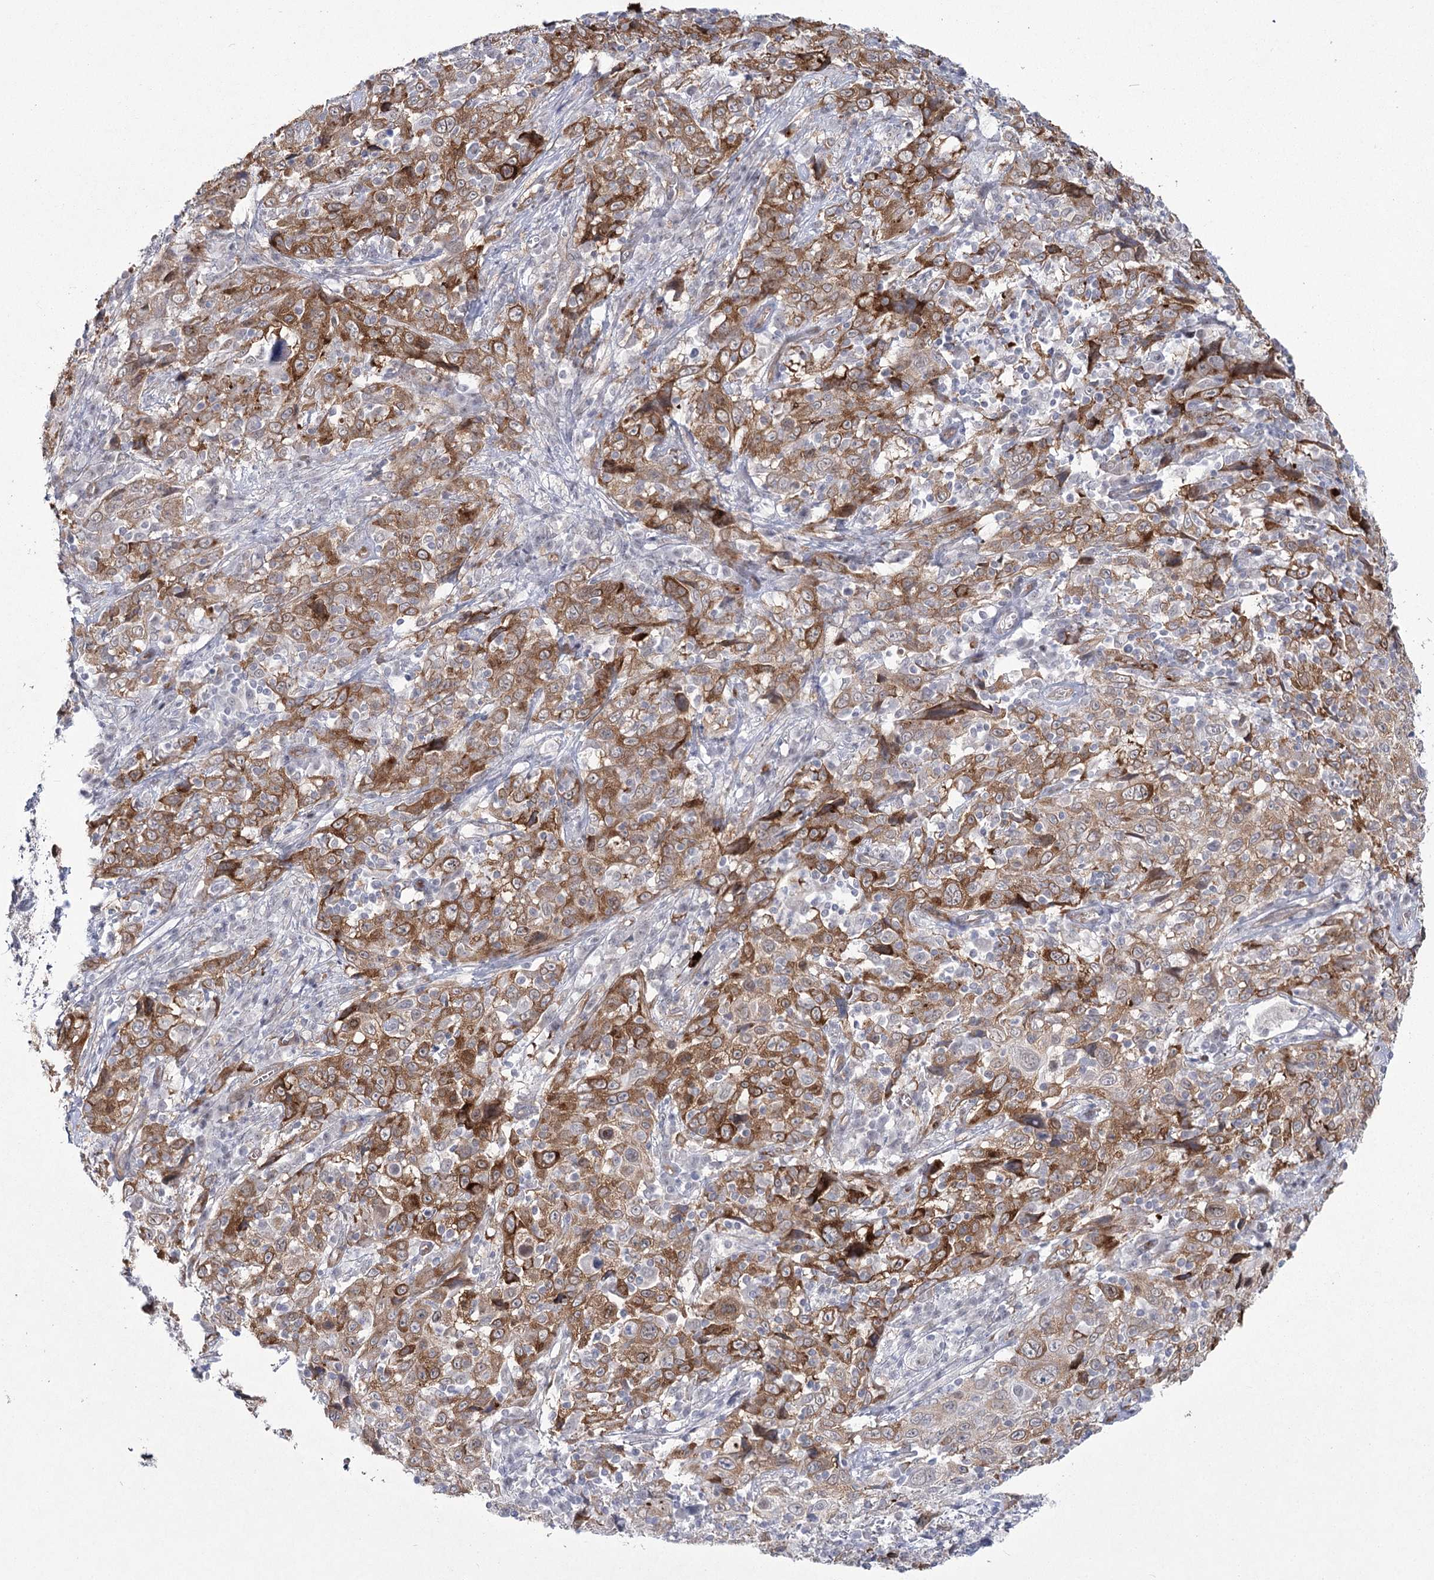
{"staining": {"intensity": "moderate", "quantity": ">75%", "location": "cytoplasmic/membranous"}, "tissue": "cervical cancer", "cell_type": "Tumor cells", "image_type": "cancer", "snomed": [{"axis": "morphology", "description": "Squamous cell carcinoma, NOS"}, {"axis": "topography", "description": "Cervix"}], "caption": "Cervical cancer was stained to show a protein in brown. There is medium levels of moderate cytoplasmic/membranous staining in about >75% of tumor cells.", "gene": "YBX3", "patient": {"sex": "female", "age": 46}}